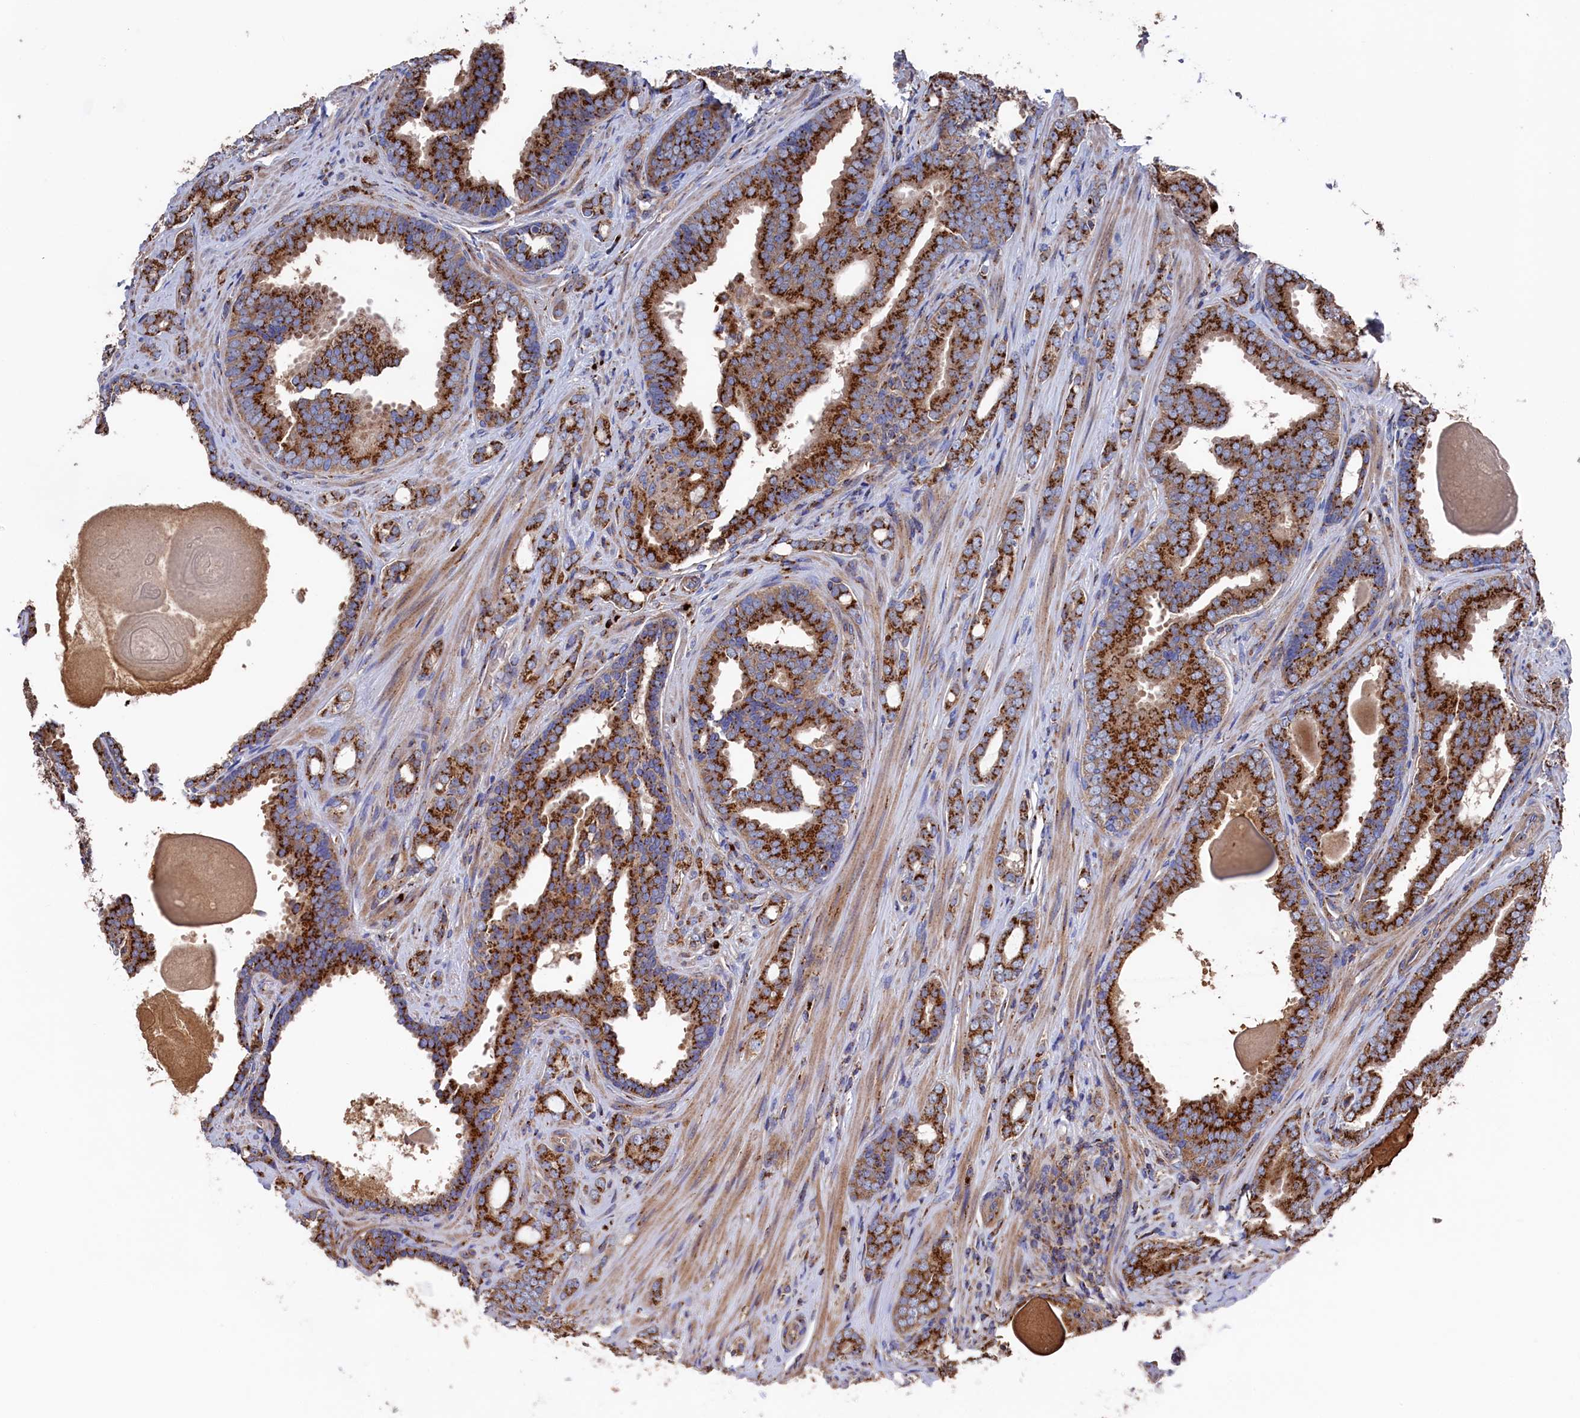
{"staining": {"intensity": "strong", "quantity": ">75%", "location": "cytoplasmic/membranous"}, "tissue": "prostate cancer", "cell_type": "Tumor cells", "image_type": "cancer", "snomed": [{"axis": "morphology", "description": "Adenocarcinoma, High grade"}, {"axis": "topography", "description": "Prostate"}], "caption": "There is high levels of strong cytoplasmic/membranous expression in tumor cells of prostate adenocarcinoma (high-grade), as demonstrated by immunohistochemical staining (brown color).", "gene": "PRRC1", "patient": {"sex": "male", "age": 63}}